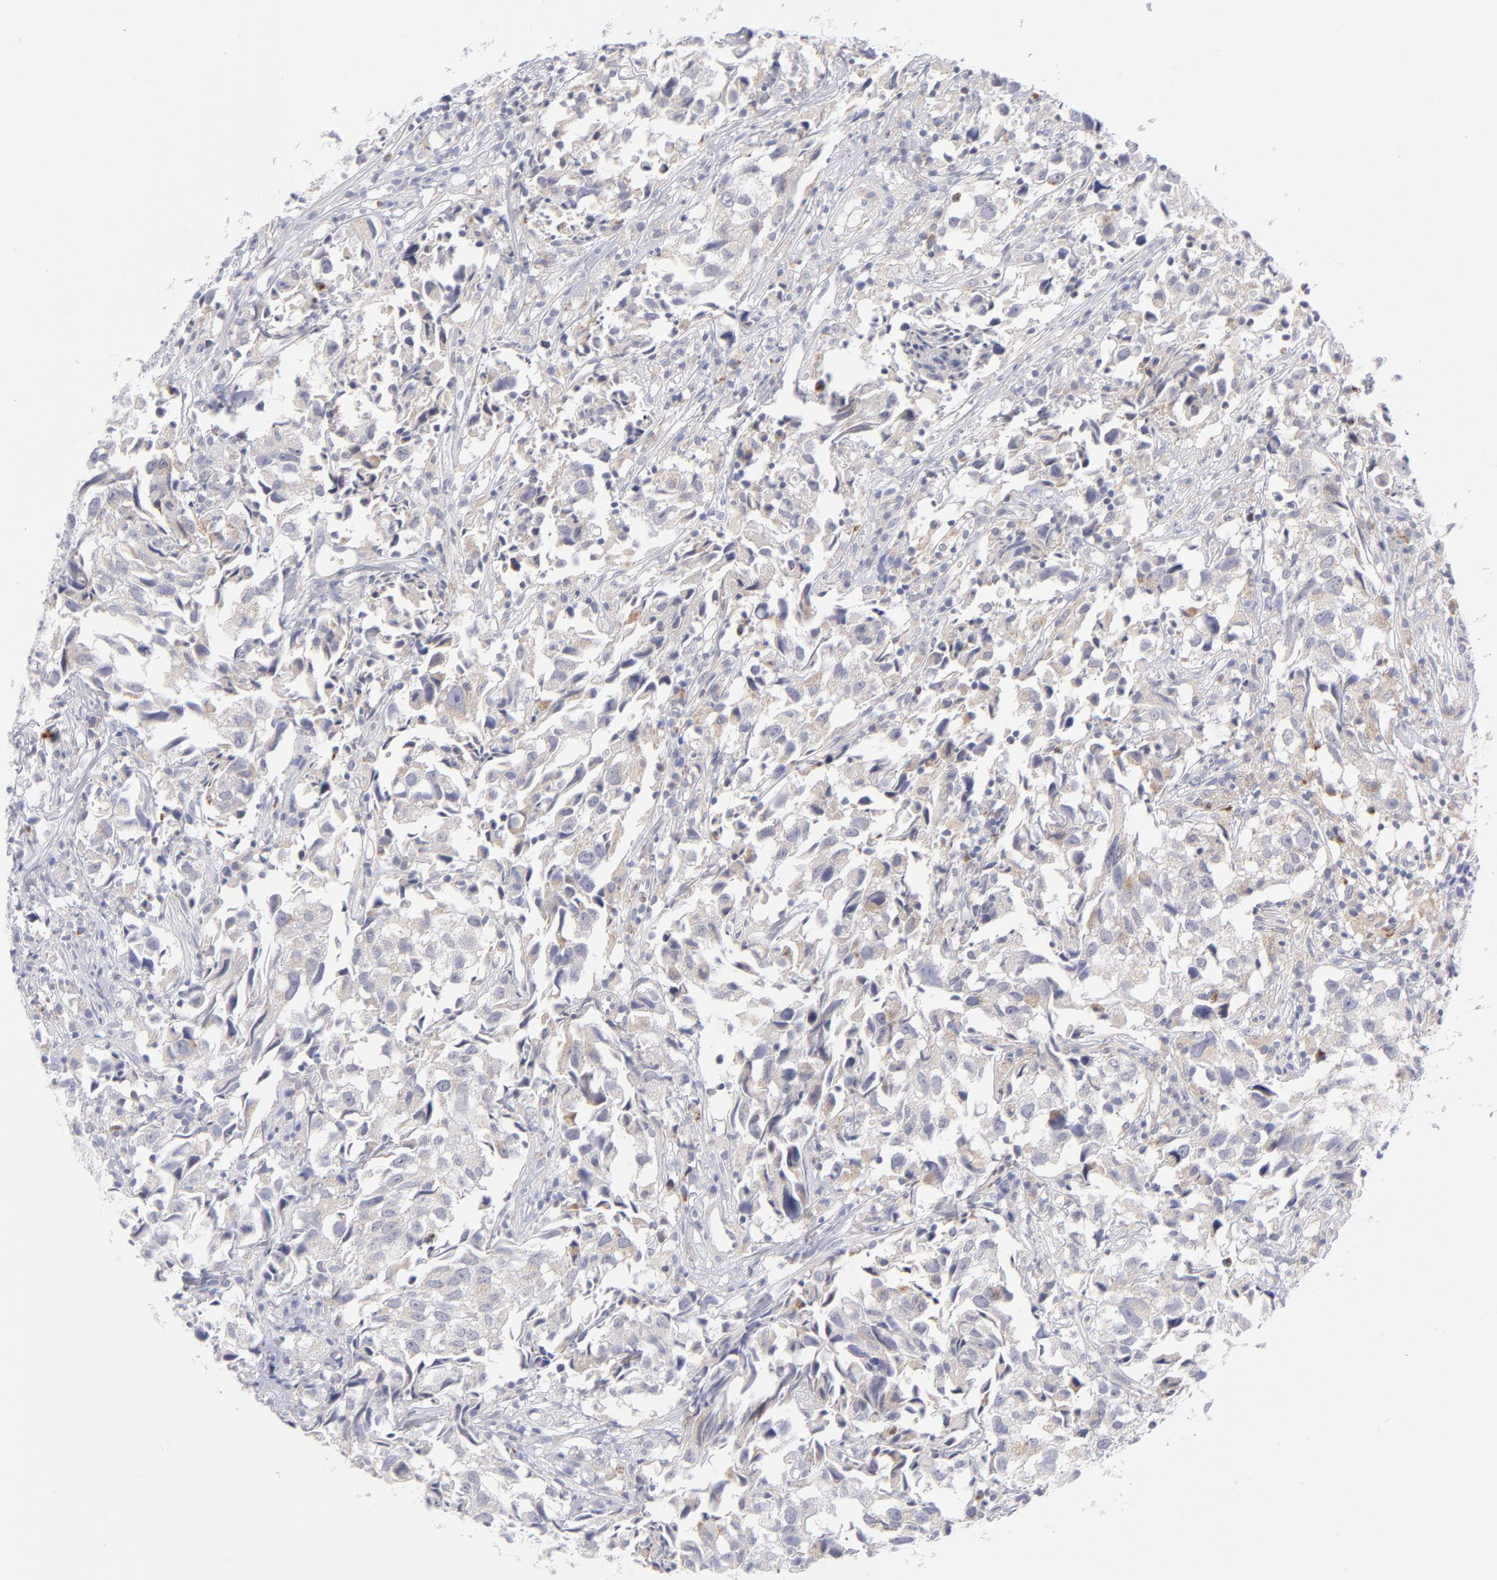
{"staining": {"intensity": "weak", "quantity": "25%-75%", "location": "cytoplasmic/membranous"}, "tissue": "urothelial cancer", "cell_type": "Tumor cells", "image_type": "cancer", "snomed": [{"axis": "morphology", "description": "Urothelial carcinoma, High grade"}, {"axis": "topography", "description": "Urinary bladder"}], "caption": "Tumor cells reveal low levels of weak cytoplasmic/membranous positivity in approximately 25%-75% of cells in human urothelial carcinoma (high-grade).", "gene": "MTHFD2", "patient": {"sex": "female", "age": 75}}